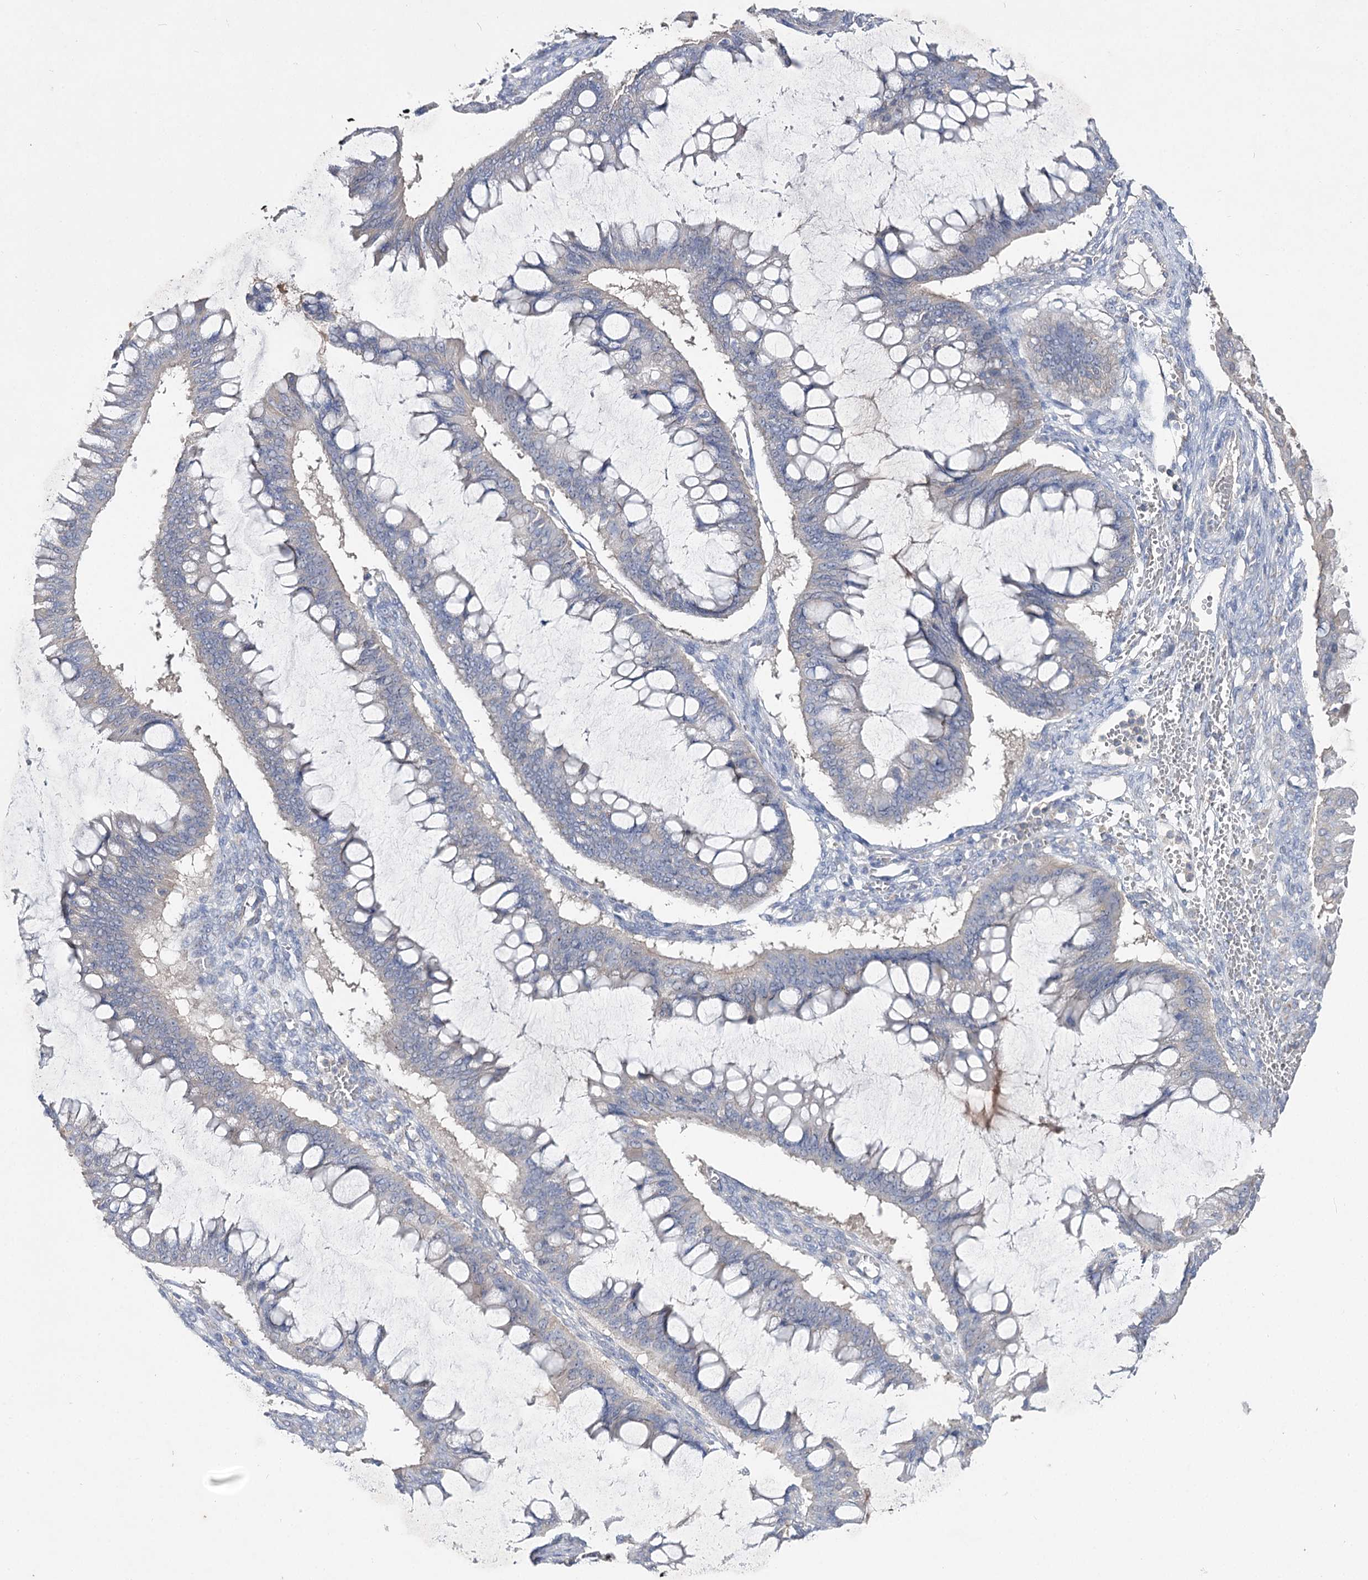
{"staining": {"intensity": "negative", "quantity": "none", "location": "none"}, "tissue": "ovarian cancer", "cell_type": "Tumor cells", "image_type": "cancer", "snomed": [{"axis": "morphology", "description": "Cystadenocarcinoma, mucinous, NOS"}, {"axis": "topography", "description": "Ovary"}], "caption": "The histopathology image reveals no staining of tumor cells in ovarian cancer (mucinous cystadenocarcinoma). The staining was performed using DAB (3,3'-diaminobenzidine) to visualize the protein expression in brown, while the nuclei were stained in blue with hematoxylin (Magnification: 20x).", "gene": "IL1RAP", "patient": {"sex": "female", "age": 73}}